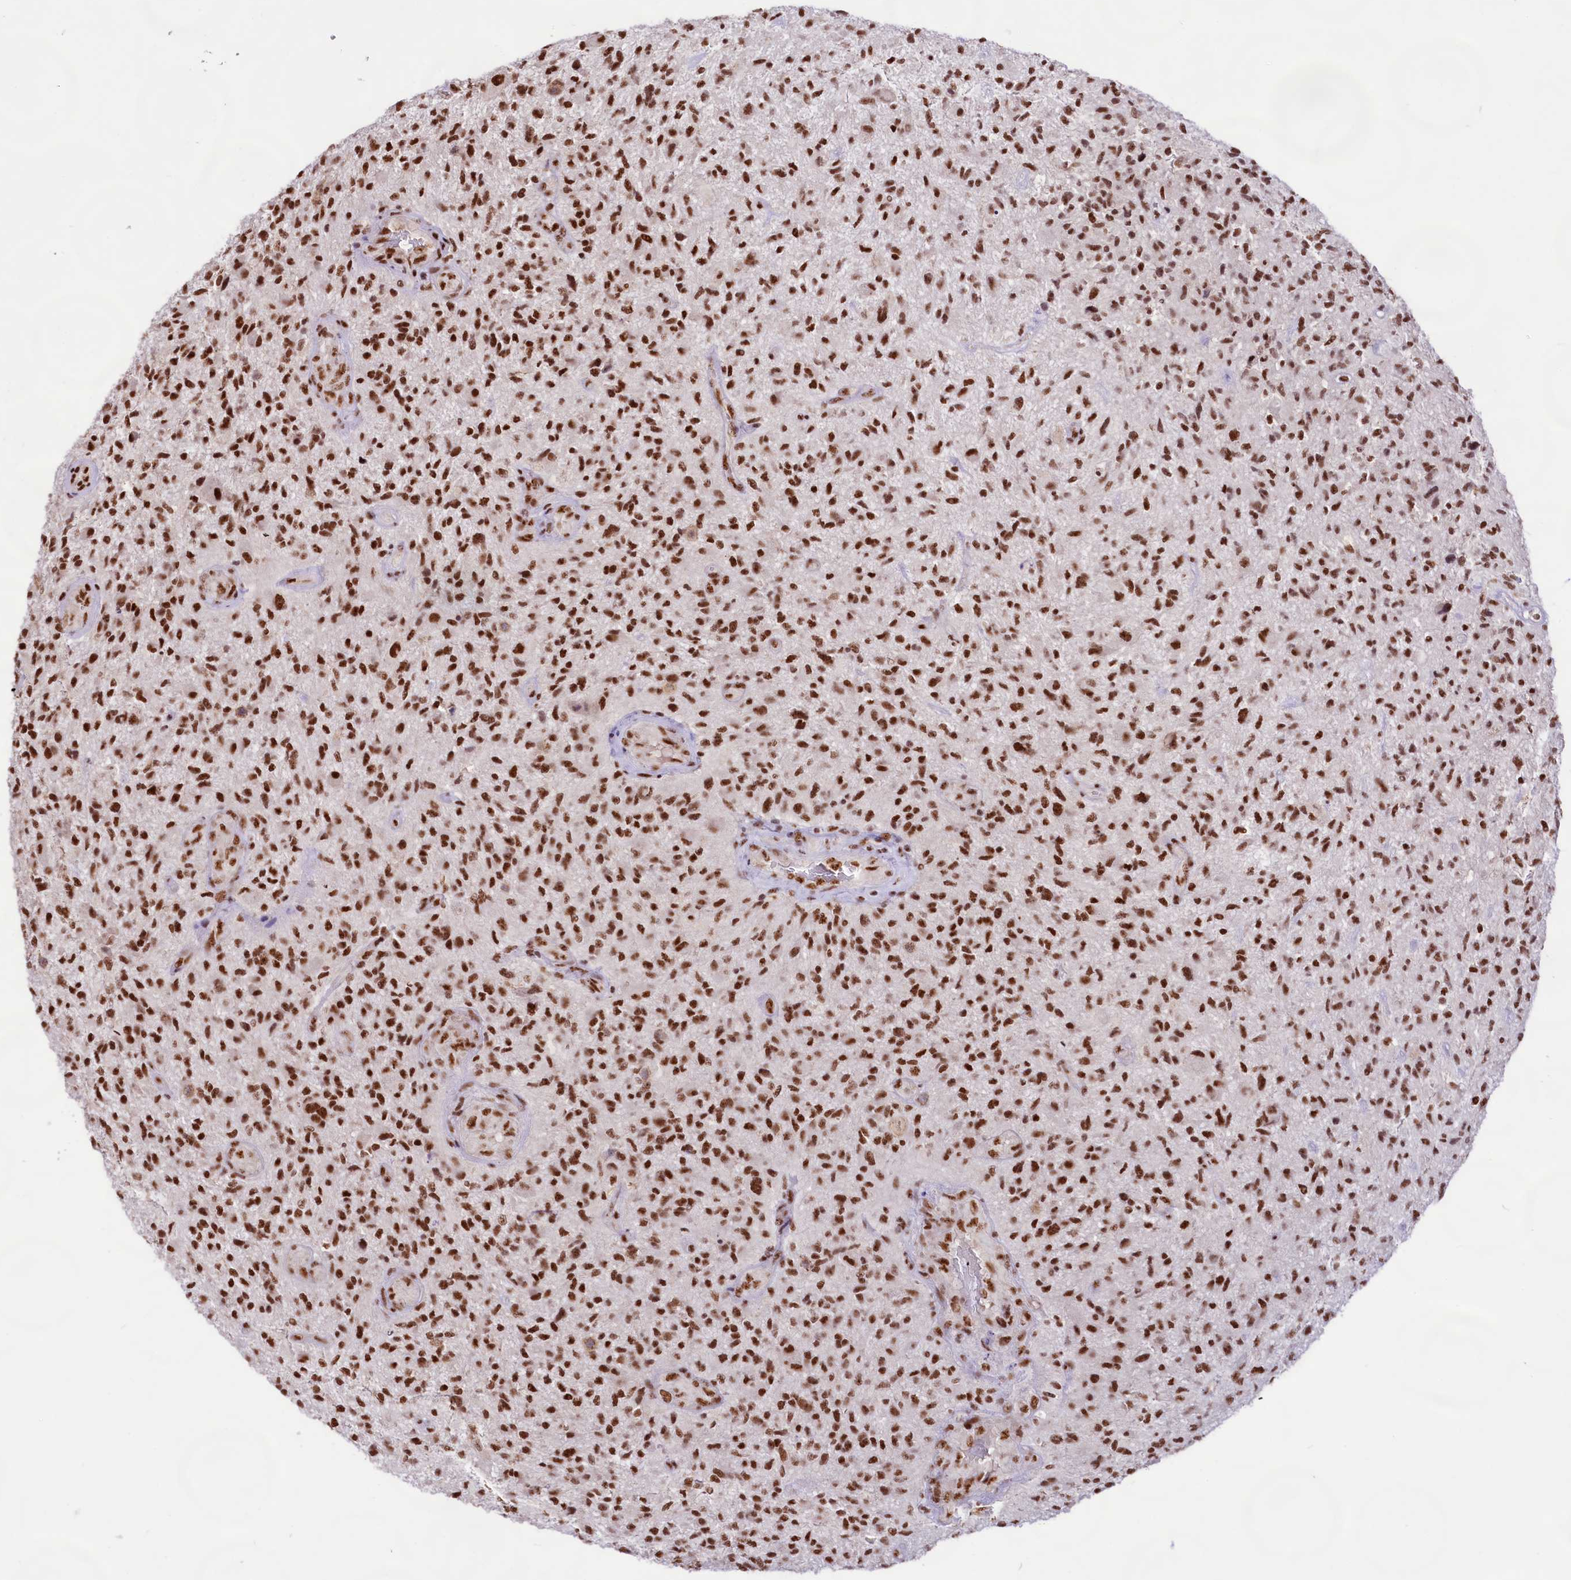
{"staining": {"intensity": "strong", "quantity": ">75%", "location": "nuclear"}, "tissue": "glioma", "cell_type": "Tumor cells", "image_type": "cancer", "snomed": [{"axis": "morphology", "description": "Glioma, malignant, High grade"}, {"axis": "topography", "description": "Brain"}], "caption": "Immunohistochemistry (IHC) micrograph of glioma stained for a protein (brown), which reveals high levels of strong nuclear expression in about >75% of tumor cells.", "gene": "HIRA", "patient": {"sex": "male", "age": 47}}